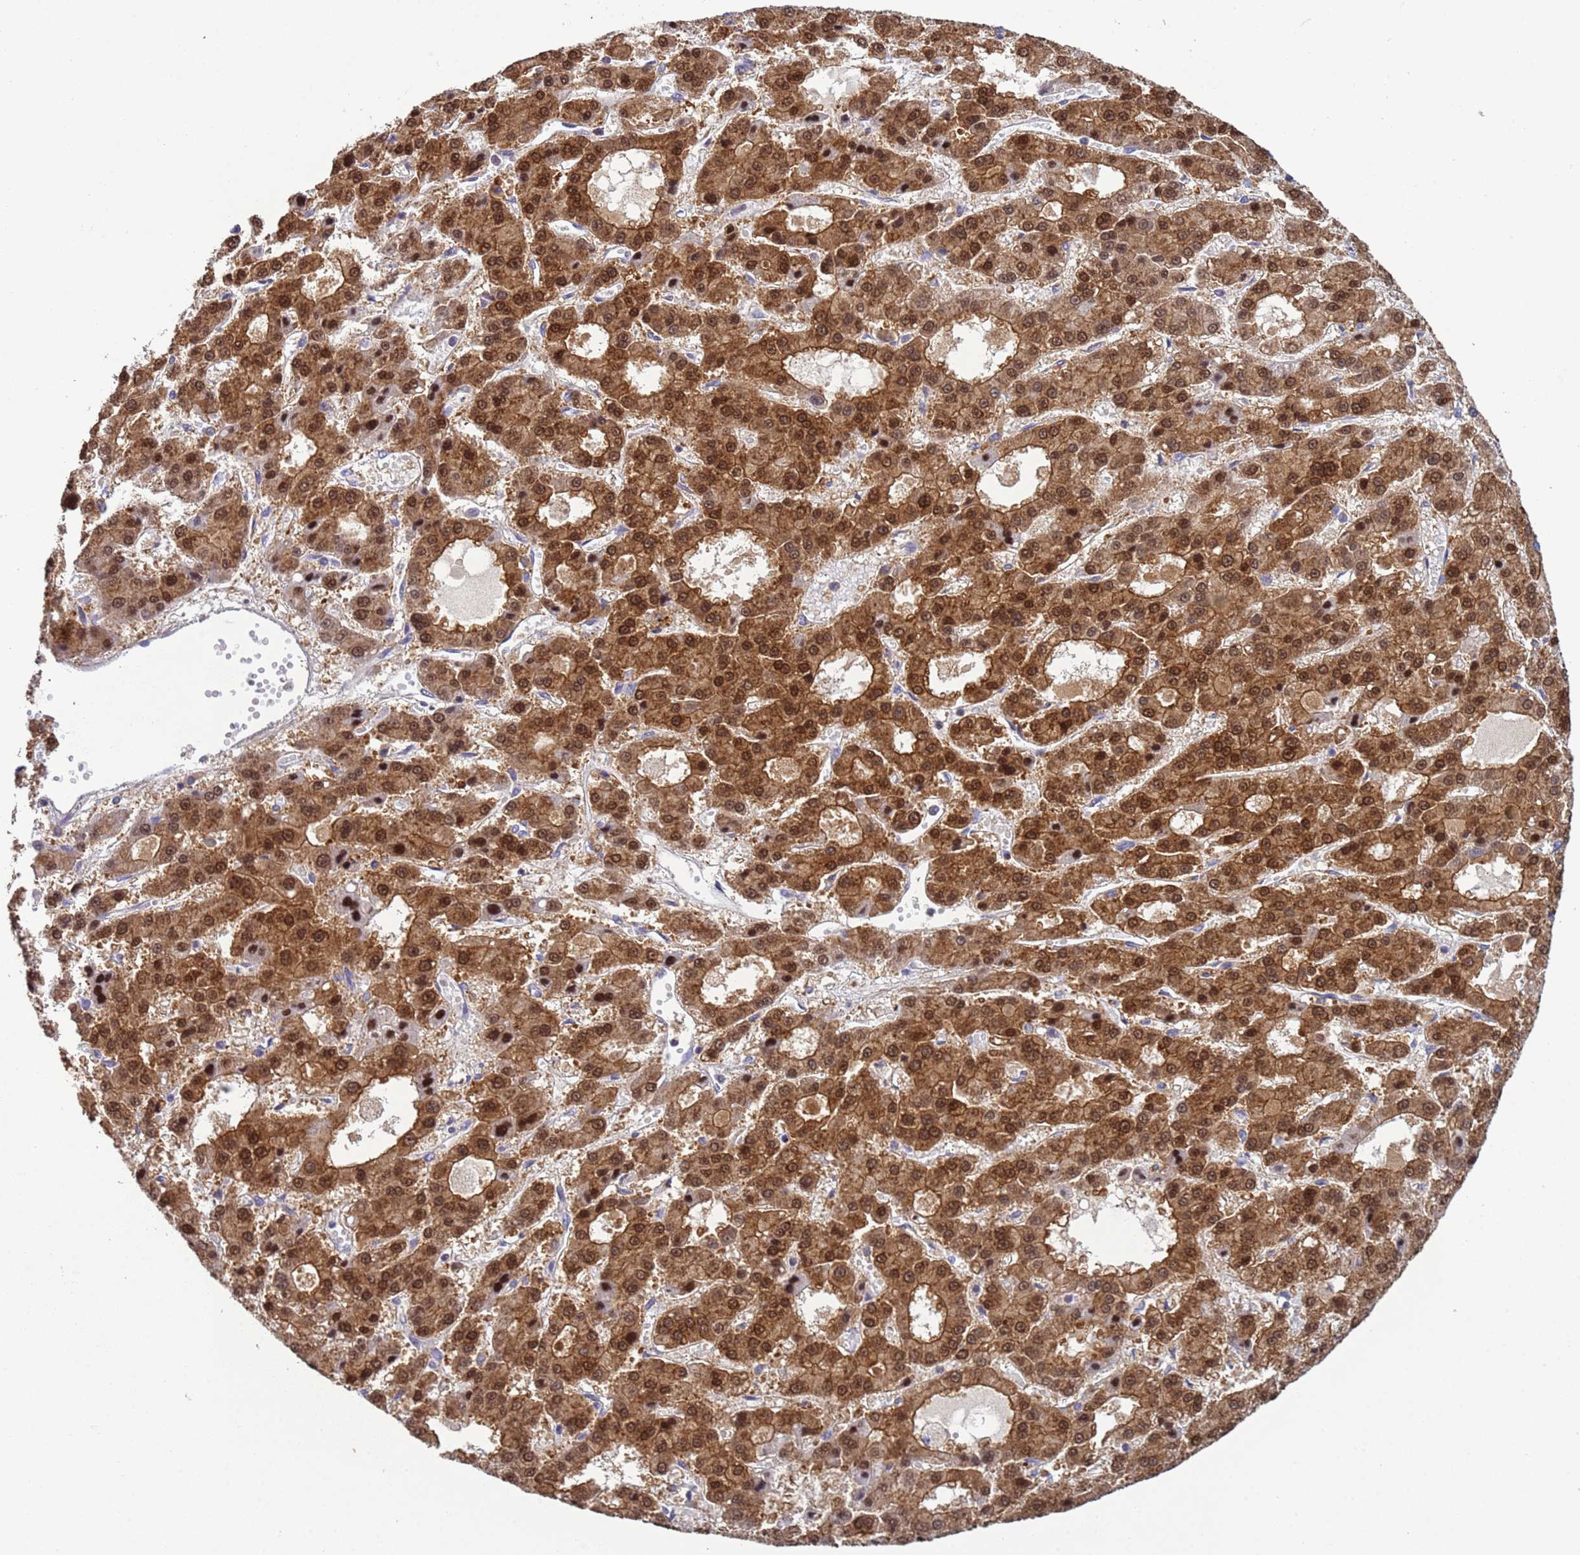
{"staining": {"intensity": "strong", "quantity": ">75%", "location": "cytoplasmic/membranous,nuclear"}, "tissue": "liver cancer", "cell_type": "Tumor cells", "image_type": "cancer", "snomed": [{"axis": "morphology", "description": "Carcinoma, Hepatocellular, NOS"}, {"axis": "topography", "description": "Liver"}], "caption": "Protein expression analysis of human liver cancer (hepatocellular carcinoma) reveals strong cytoplasmic/membranous and nuclear positivity in about >75% of tumor cells.", "gene": "KLHL13", "patient": {"sex": "male", "age": 70}}